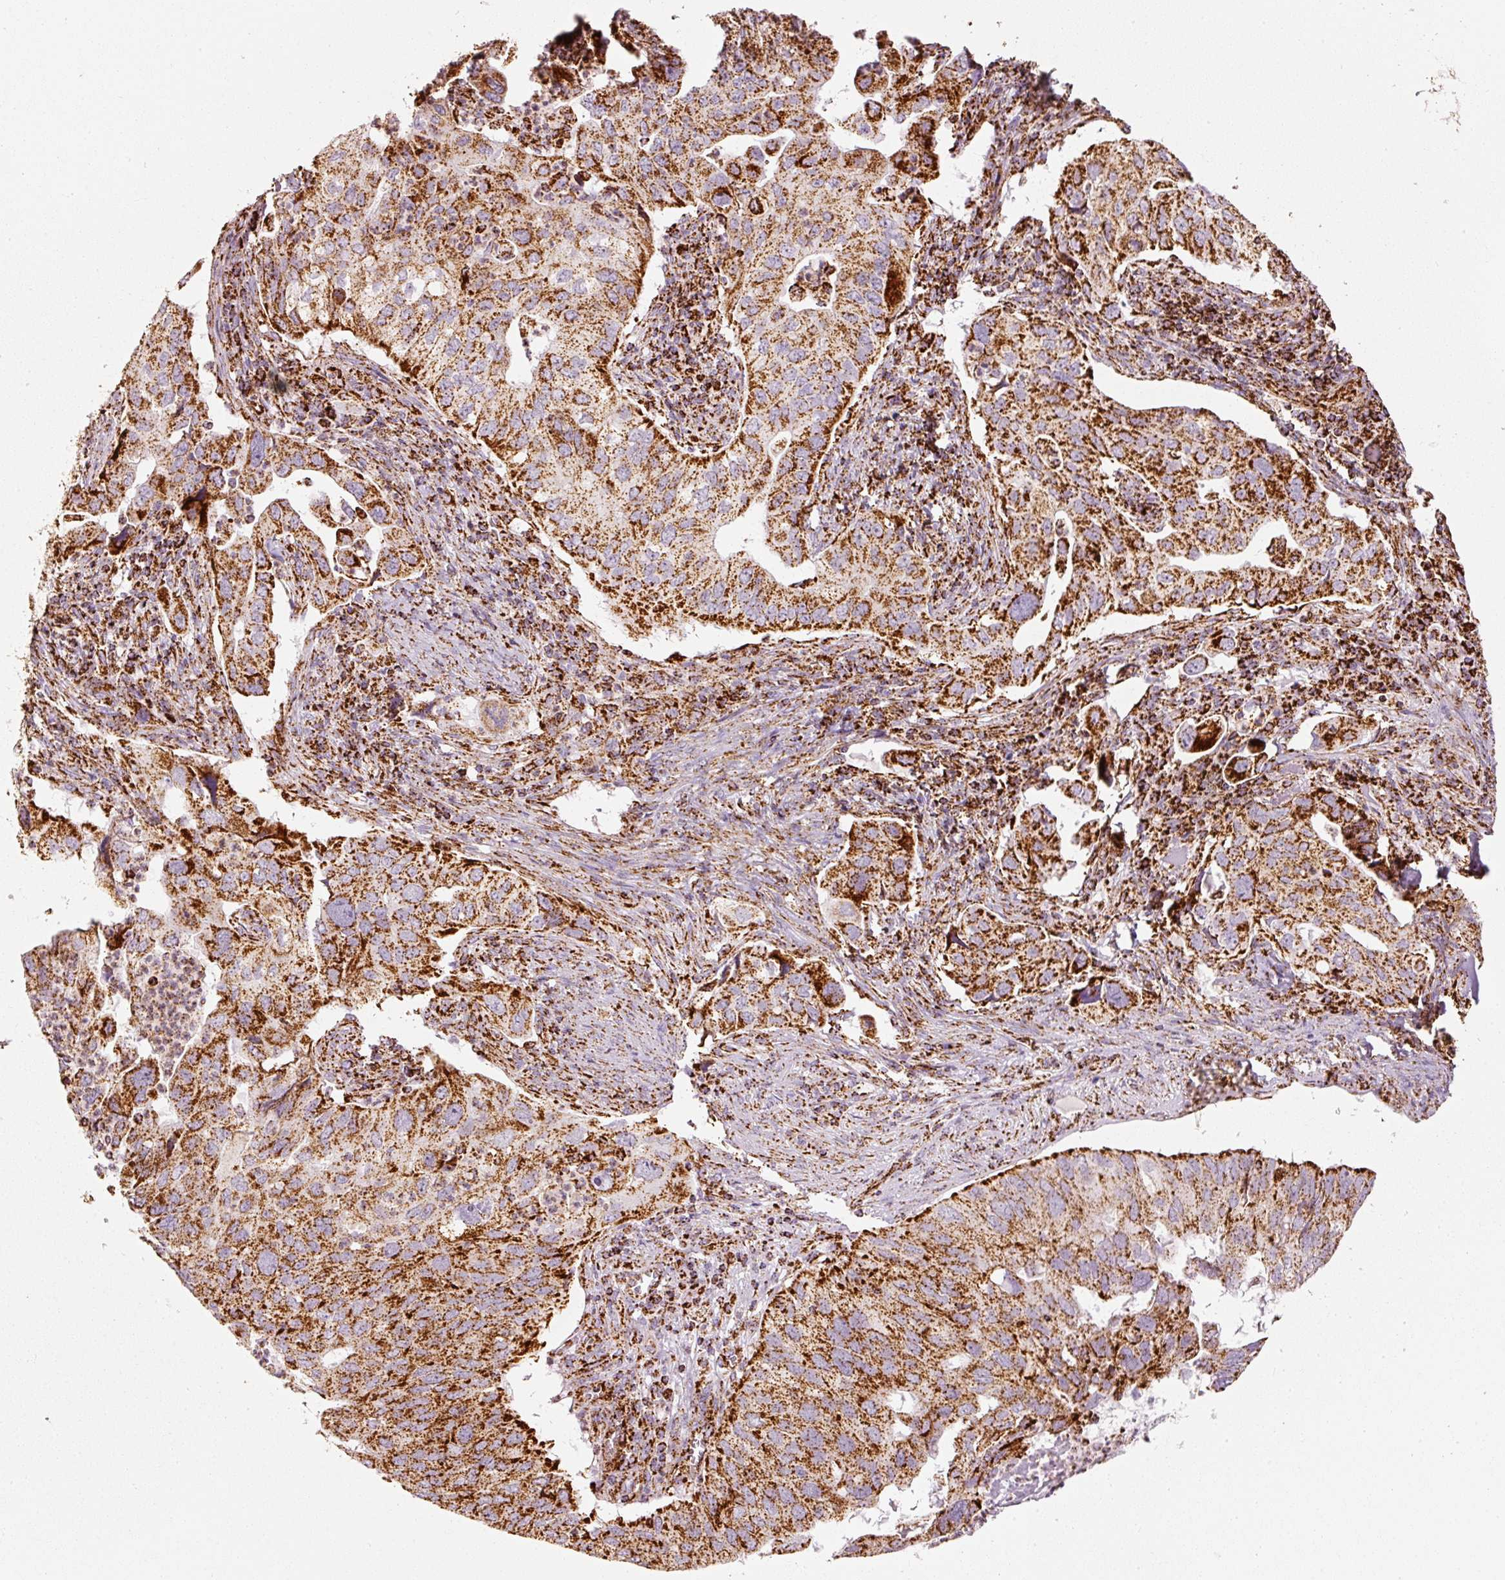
{"staining": {"intensity": "strong", "quantity": ">75%", "location": "cytoplasmic/membranous"}, "tissue": "lung cancer", "cell_type": "Tumor cells", "image_type": "cancer", "snomed": [{"axis": "morphology", "description": "Adenocarcinoma, NOS"}, {"axis": "topography", "description": "Lung"}], "caption": "Tumor cells display high levels of strong cytoplasmic/membranous staining in about >75% of cells in lung adenocarcinoma. The protein of interest is shown in brown color, while the nuclei are stained blue.", "gene": "MT-CO2", "patient": {"sex": "male", "age": 48}}